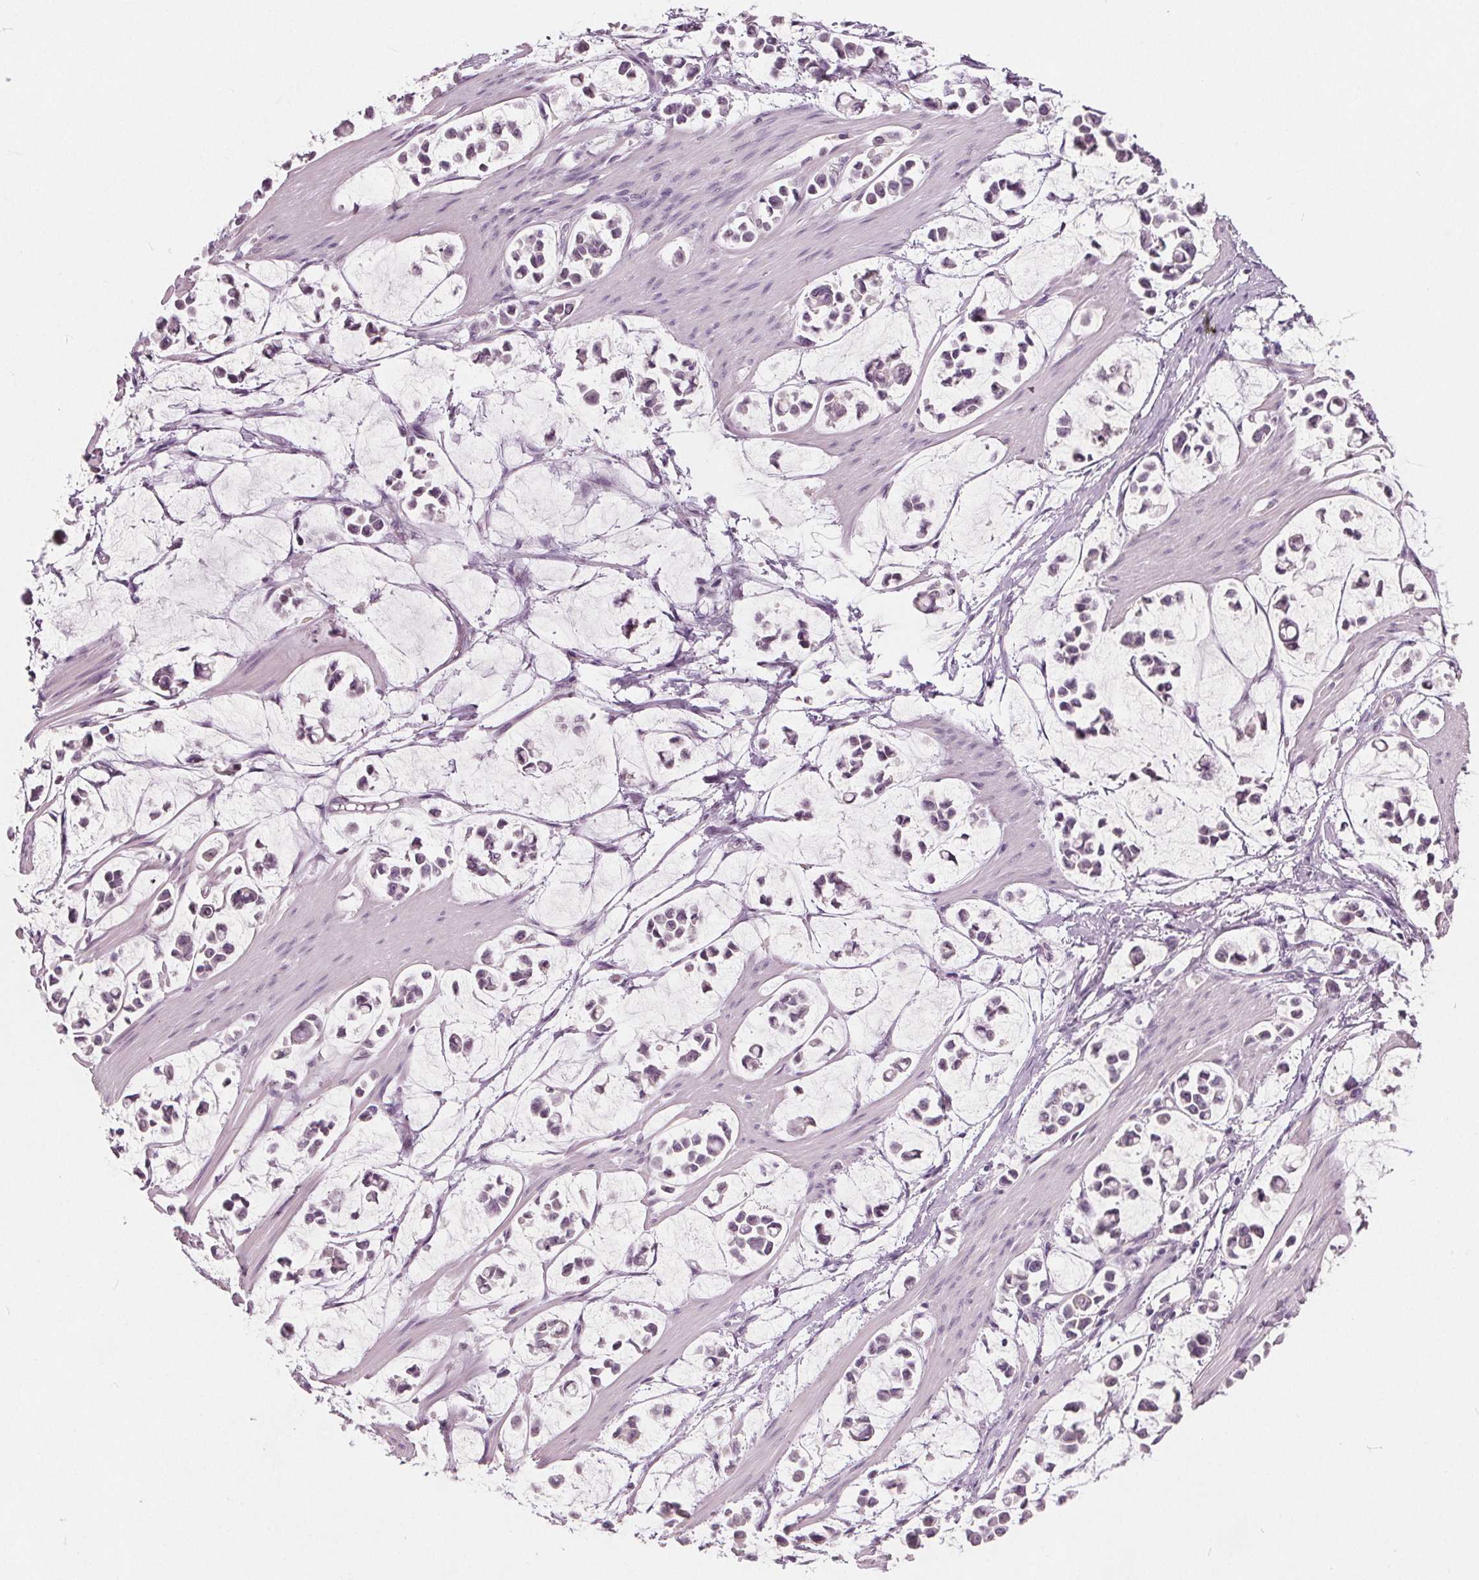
{"staining": {"intensity": "negative", "quantity": "none", "location": "none"}, "tissue": "stomach cancer", "cell_type": "Tumor cells", "image_type": "cancer", "snomed": [{"axis": "morphology", "description": "Adenocarcinoma, NOS"}, {"axis": "topography", "description": "Stomach"}], "caption": "Immunohistochemical staining of human stomach adenocarcinoma exhibits no significant positivity in tumor cells. The staining is performed using DAB brown chromogen with nuclei counter-stained in using hematoxylin.", "gene": "TKFC", "patient": {"sex": "male", "age": 82}}